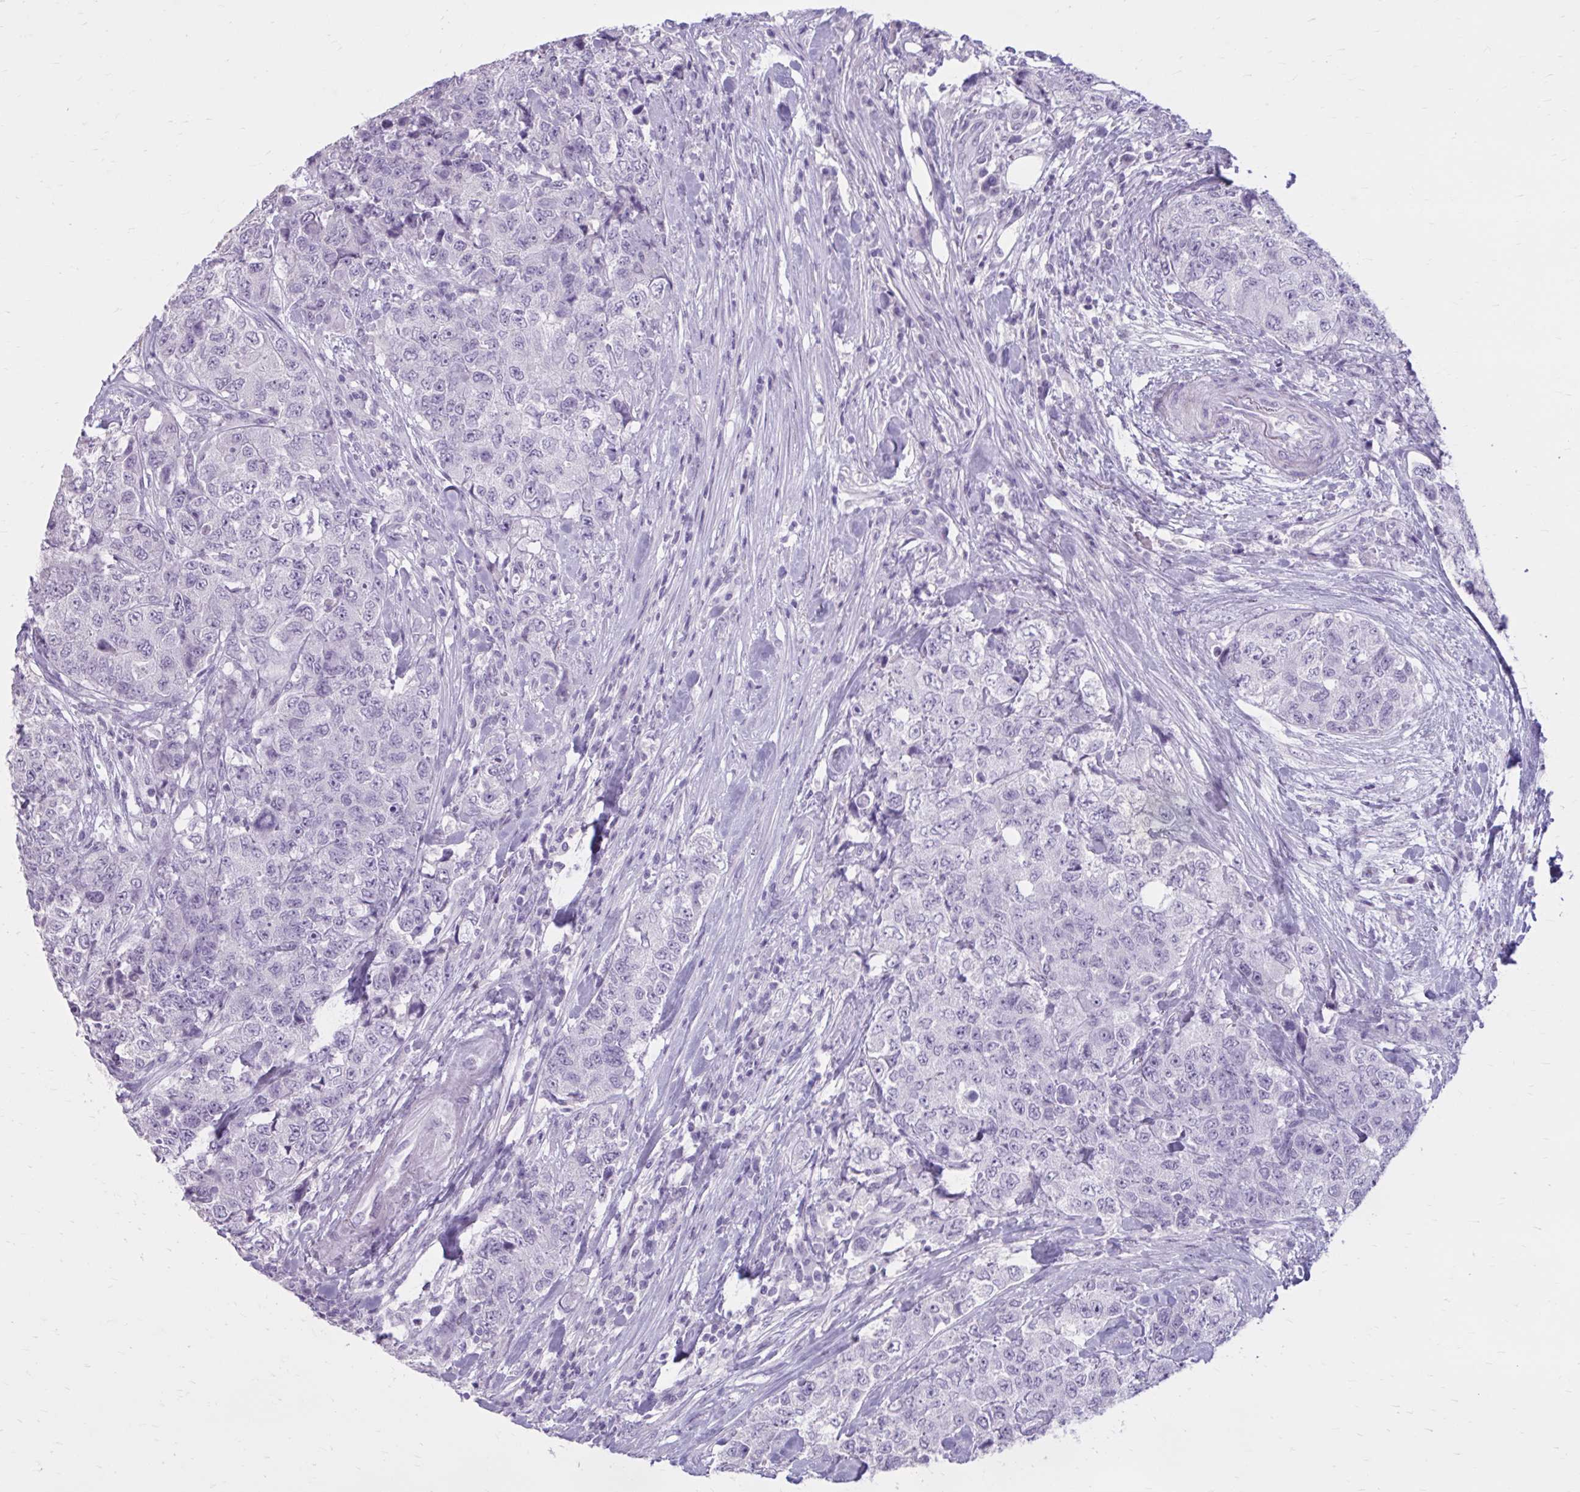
{"staining": {"intensity": "negative", "quantity": "none", "location": "none"}, "tissue": "urothelial cancer", "cell_type": "Tumor cells", "image_type": "cancer", "snomed": [{"axis": "morphology", "description": "Urothelial carcinoma, High grade"}, {"axis": "topography", "description": "Urinary bladder"}], "caption": "This image is of urothelial cancer stained with immunohistochemistry to label a protein in brown with the nuclei are counter-stained blue. There is no positivity in tumor cells.", "gene": "OR4B1", "patient": {"sex": "female", "age": 78}}